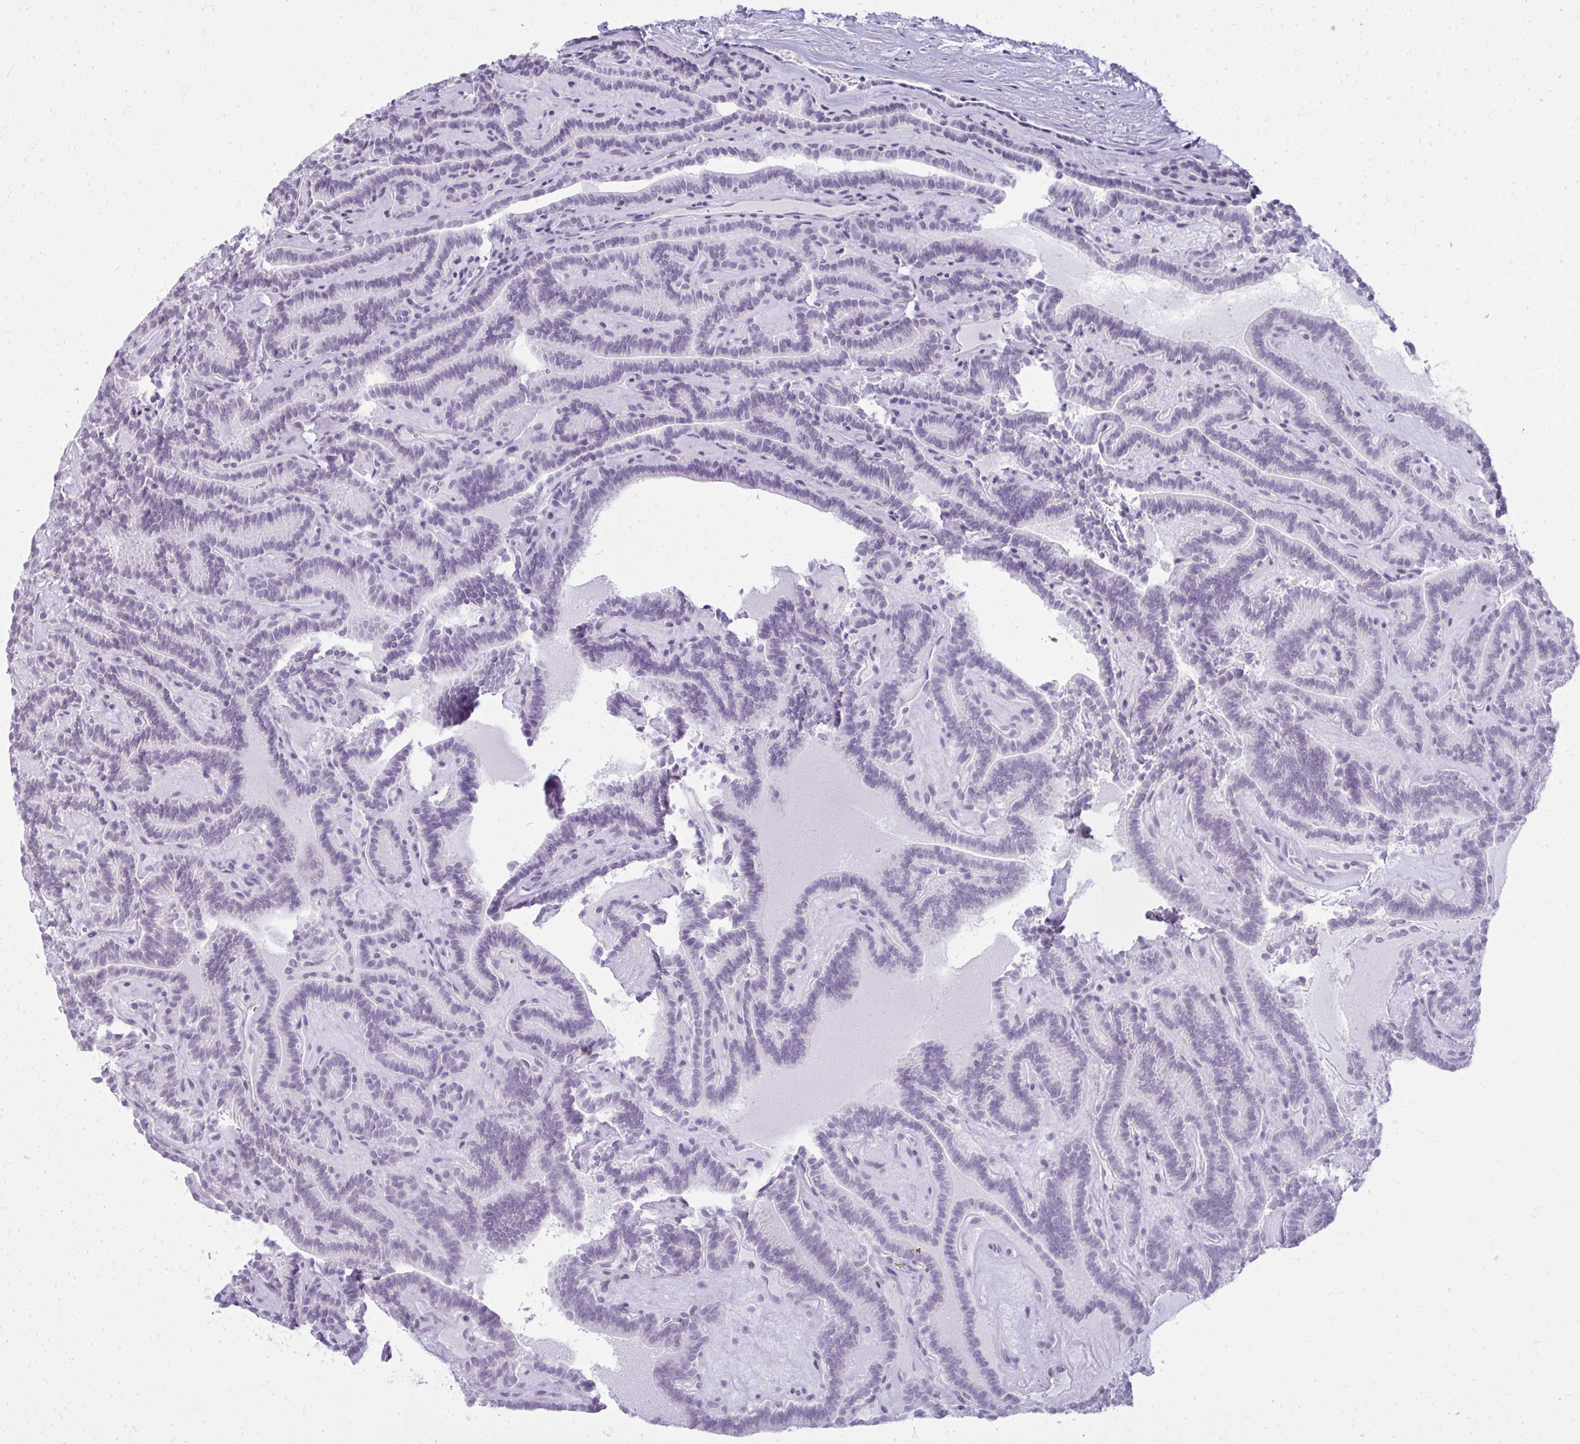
{"staining": {"intensity": "negative", "quantity": "none", "location": "none"}, "tissue": "thyroid cancer", "cell_type": "Tumor cells", "image_type": "cancer", "snomed": [{"axis": "morphology", "description": "Papillary adenocarcinoma, NOS"}, {"axis": "topography", "description": "Thyroid gland"}], "caption": "High magnification brightfield microscopy of papillary adenocarcinoma (thyroid) stained with DAB (3,3'-diaminobenzidine) (brown) and counterstained with hematoxylin (blue): tumor cells show no significant positivity.", "gene": "NPPA", "patient": {"sex": "female", "age": 21}}